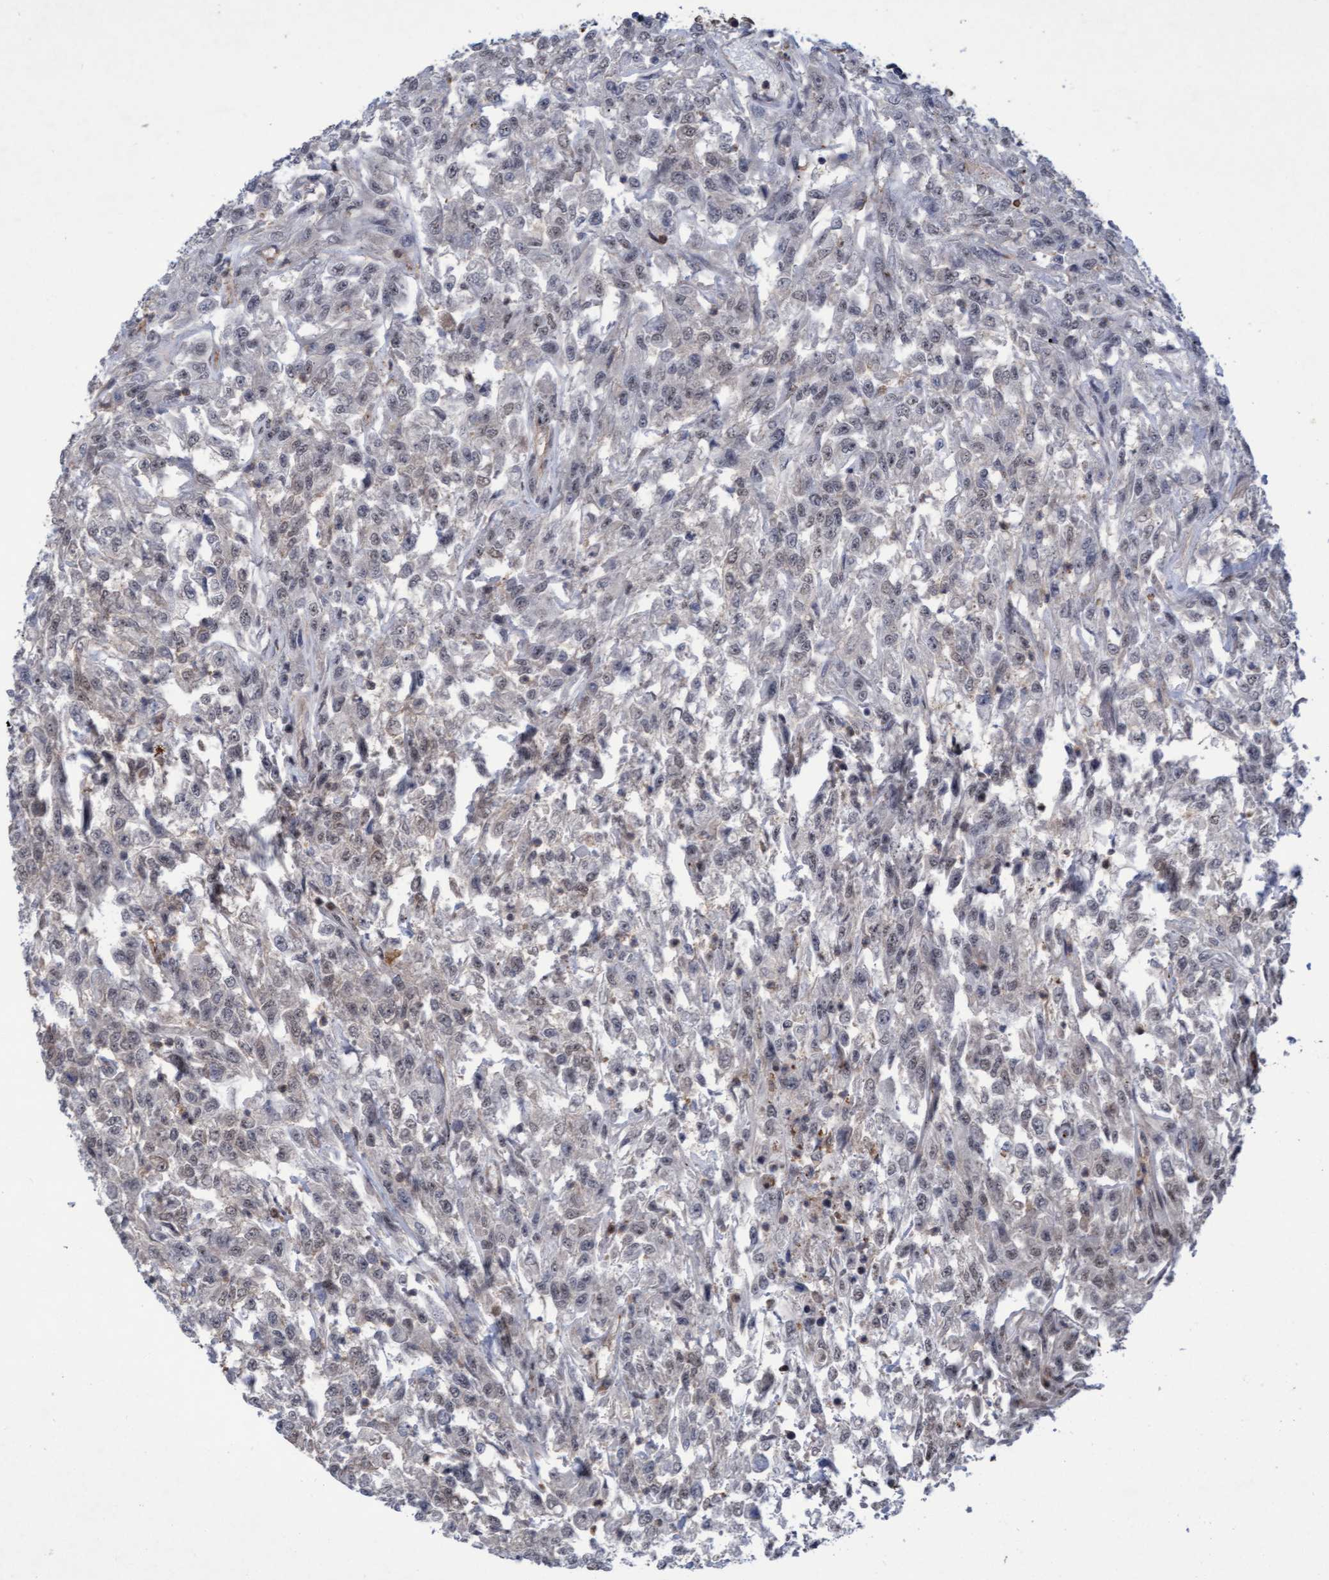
{"staining": {"intensity": "weak", "quantity": "<25%", "location": "nuclear"}, "tissue": "urothelial cancer", "cell_type": "Tumor cells", "image_type": "cancer", "snomed": [{"axis": "morphology", "description": "Urothelial carcinoma, High grade"}, {"axis": "topography", "description": "Urinary bladder"}], "caption": "A high-resolution image shows immunohistochemistry staining of high-grade urothelial carcinoma, which exhibits no significant positivity in tumor cells.", "gene": "RAP1GAP2", "patient": {"sex": "male", "age": 46}}